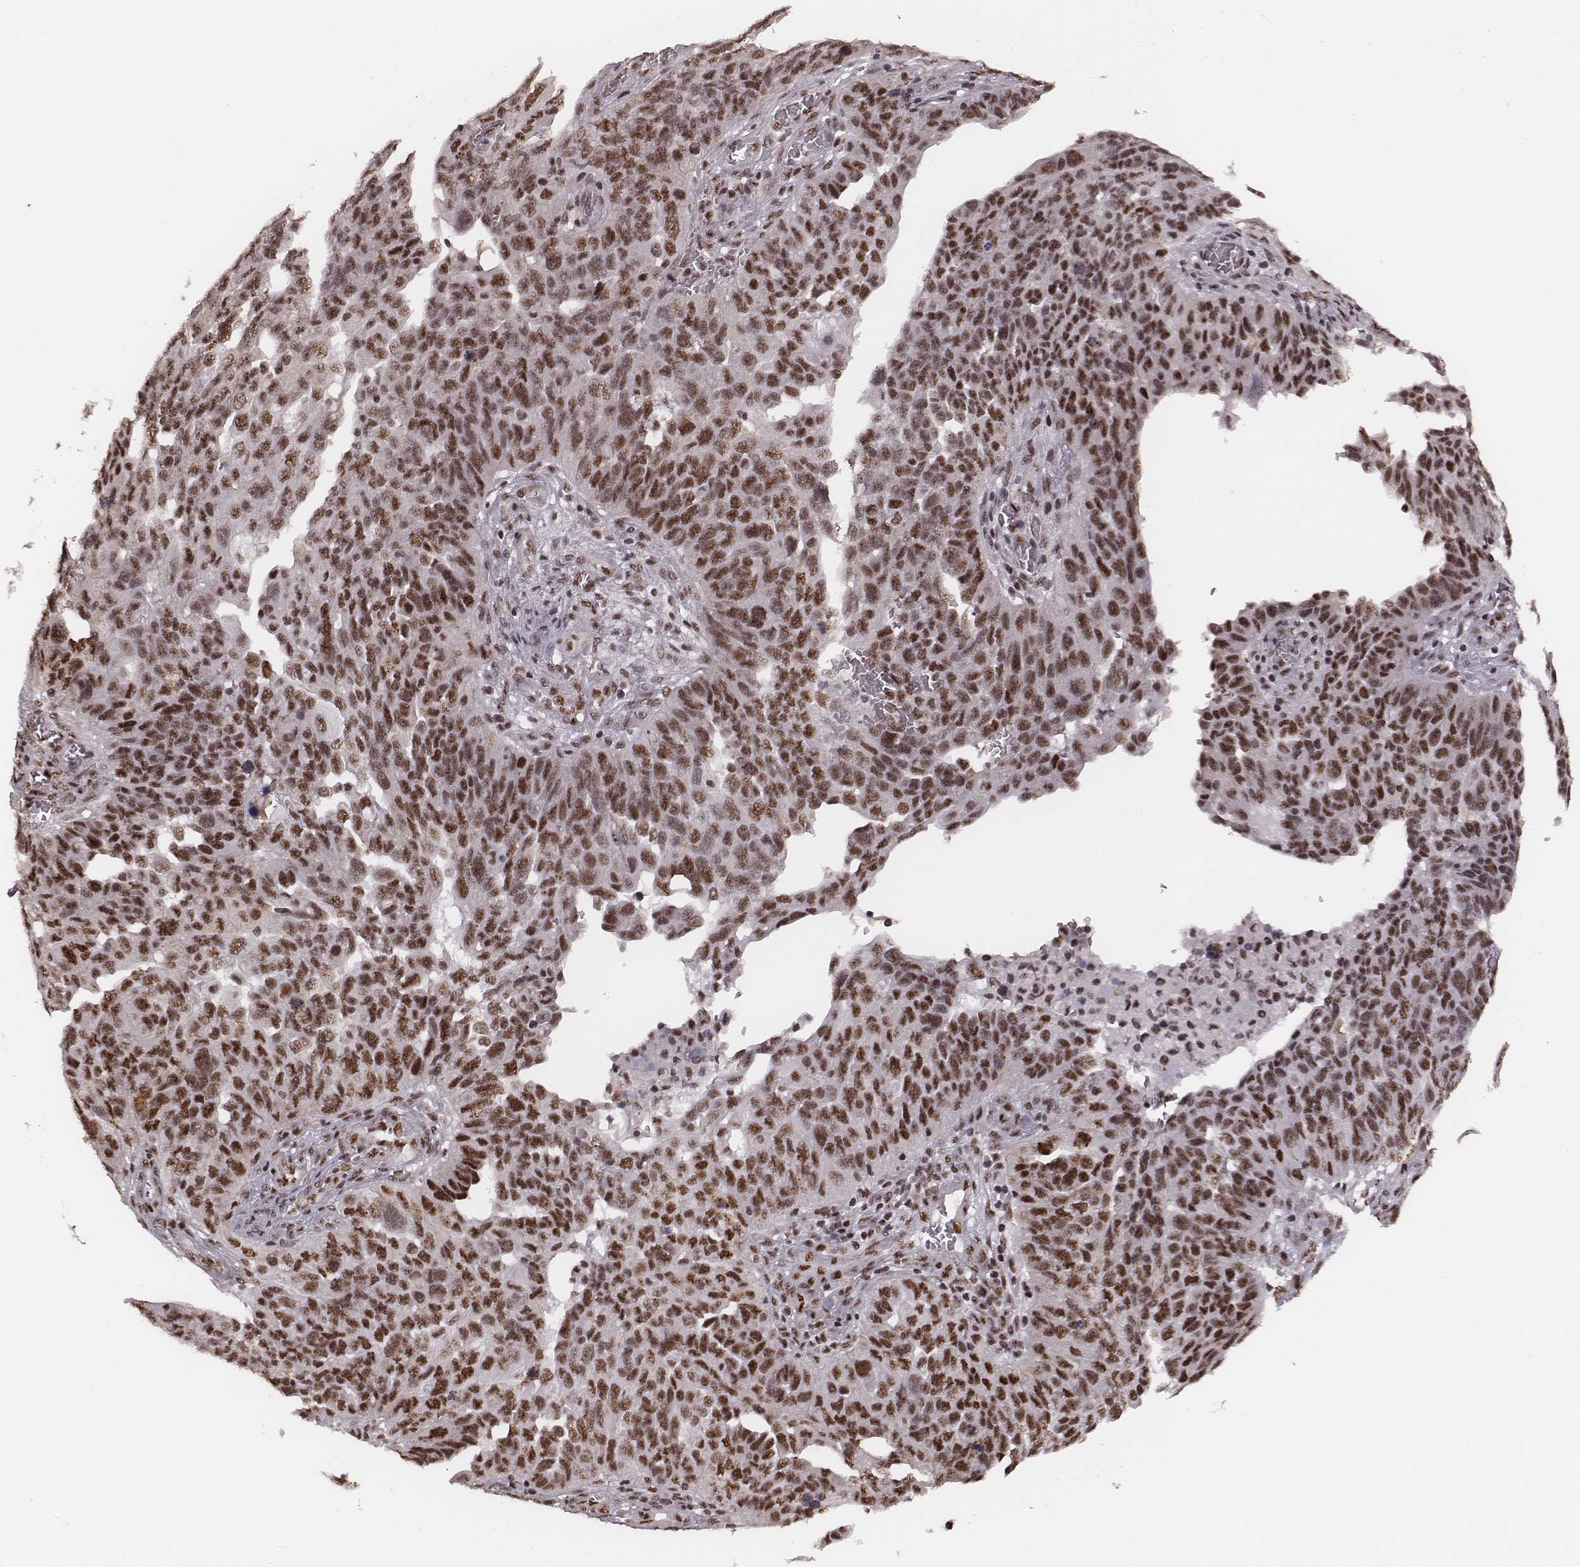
{"staining": {"intensity": "moderate", "quantity": ">75%", "location": "nuclear"}, "tissue": "ovarian cancer", "cell_type": "Tumor cells", "image_type": "cancer", "snomed": [{"axis": "morphology", "description": "Carcinoma, endometroid"}, {"axis": "topography", "description": "Soft tissue"}, {"axis": "topography", "description": "Ovary"}], "caption": "Endometroid carcinoma (ovarian) tissue demonstrates moderate nuclear staining in about >75% of tumor cells The staining is performed using DAB (3,3'-diaminobenzidine) brown chromogen to label protein expression. The nuclei are counter-stained blue using hematoxylin.", "gene": "LUC7L", "patient": {"sex": "female", "age": 52}}